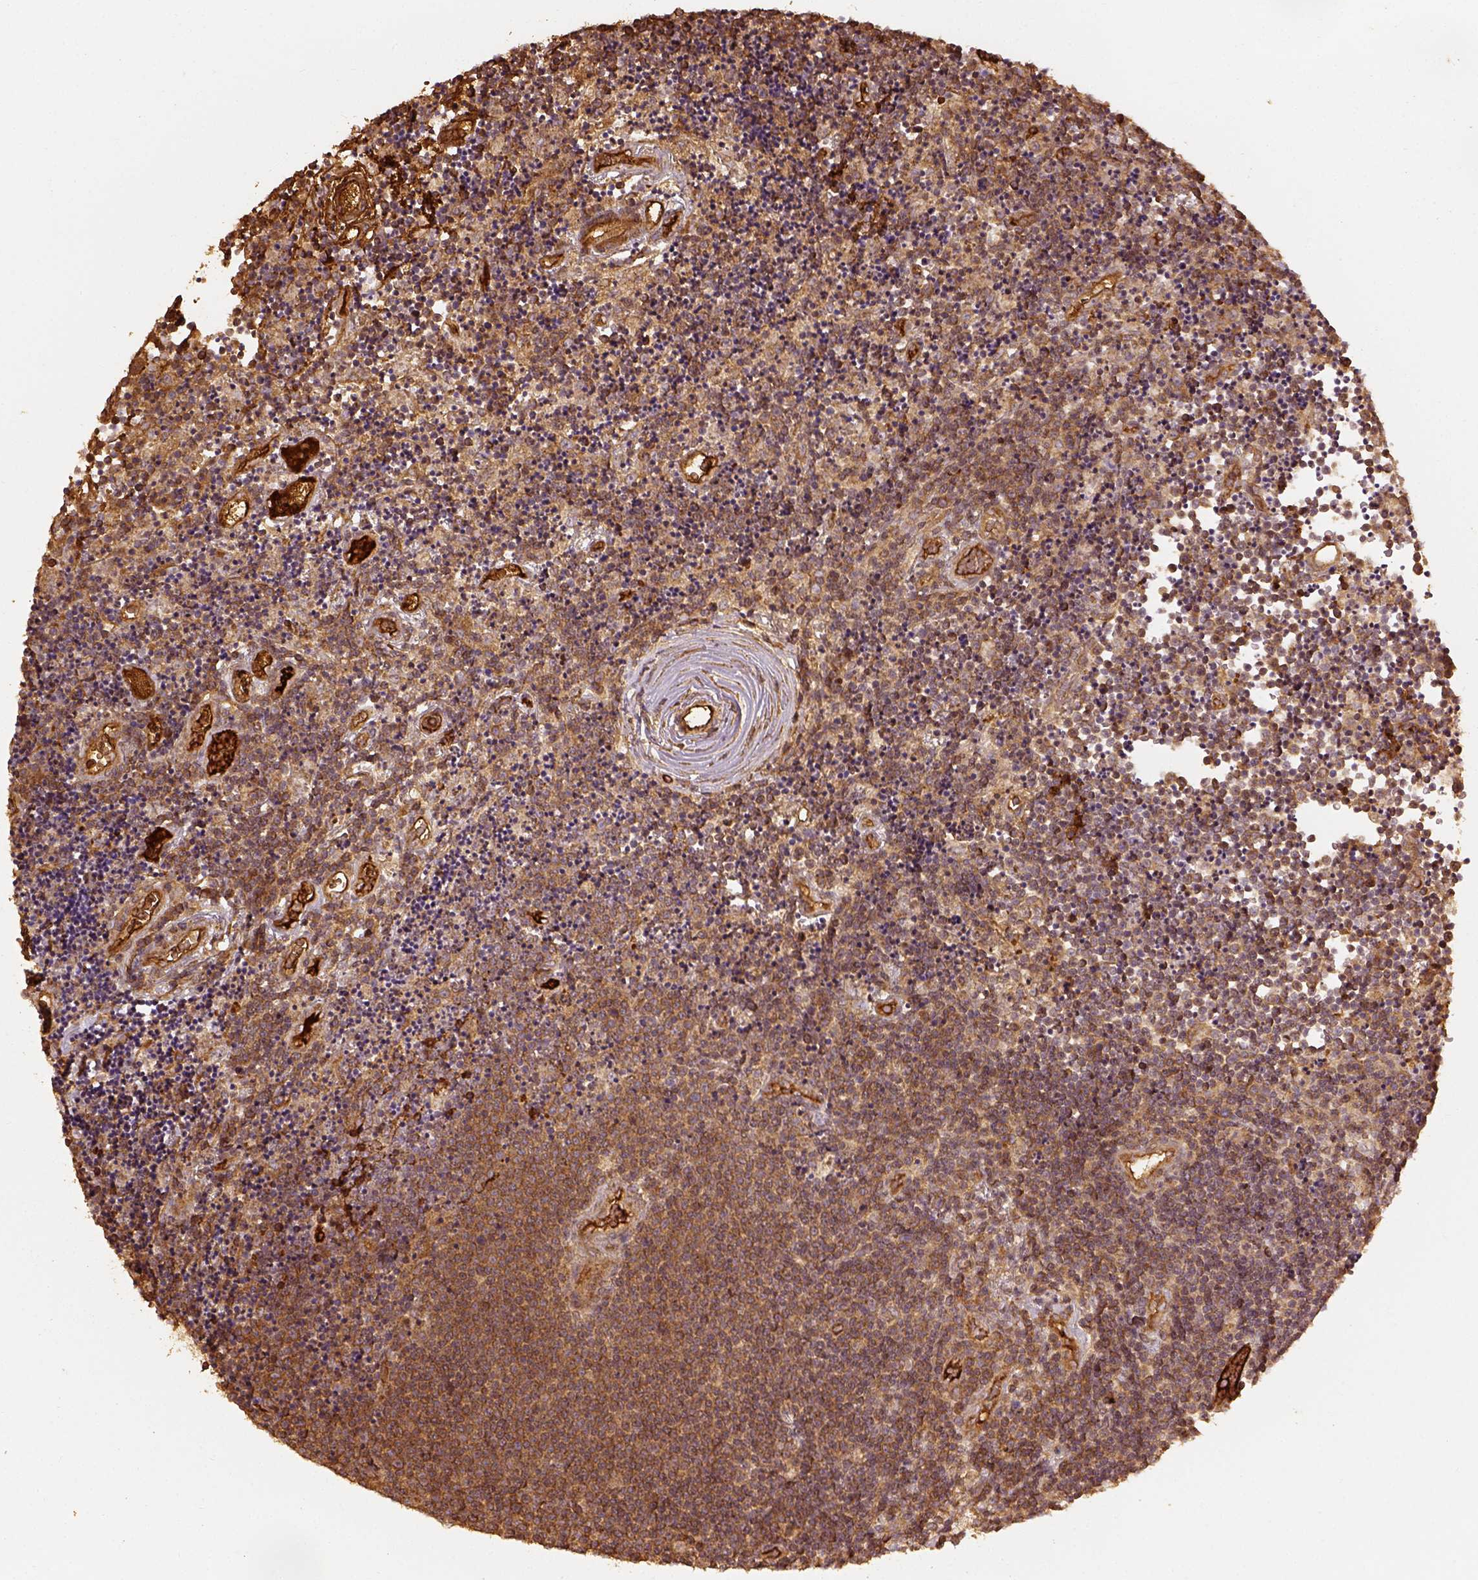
{"staining": {"intensity": "moderate", "quantity": "25%-75%", "location": "cytoplasmic/membranous"}, "tissue": "lymphoma", "cell_type": "Tumor cells", "image_type": "cancer", "snomed": [{"axis": "morphology", "description": "Malignant lymphoma, non-Hodgkin's type, Low grade"}, {"axis": "topography", "description": "Brain"}], "caption": "IHC micrograph of neoplastic tissue: human low-grade malignant lymphoma, non-Hodgkin's type stained using immunohistochemistry (IHC) exhibits medium levels of moderate protein expression localized specifically in the cytoplasmic/membranous of tumor cells, appearing as a cytoplasmic/membranous brown color.", "gene": "VEGFA", "patient": {"sex": "female", "age": 66}}